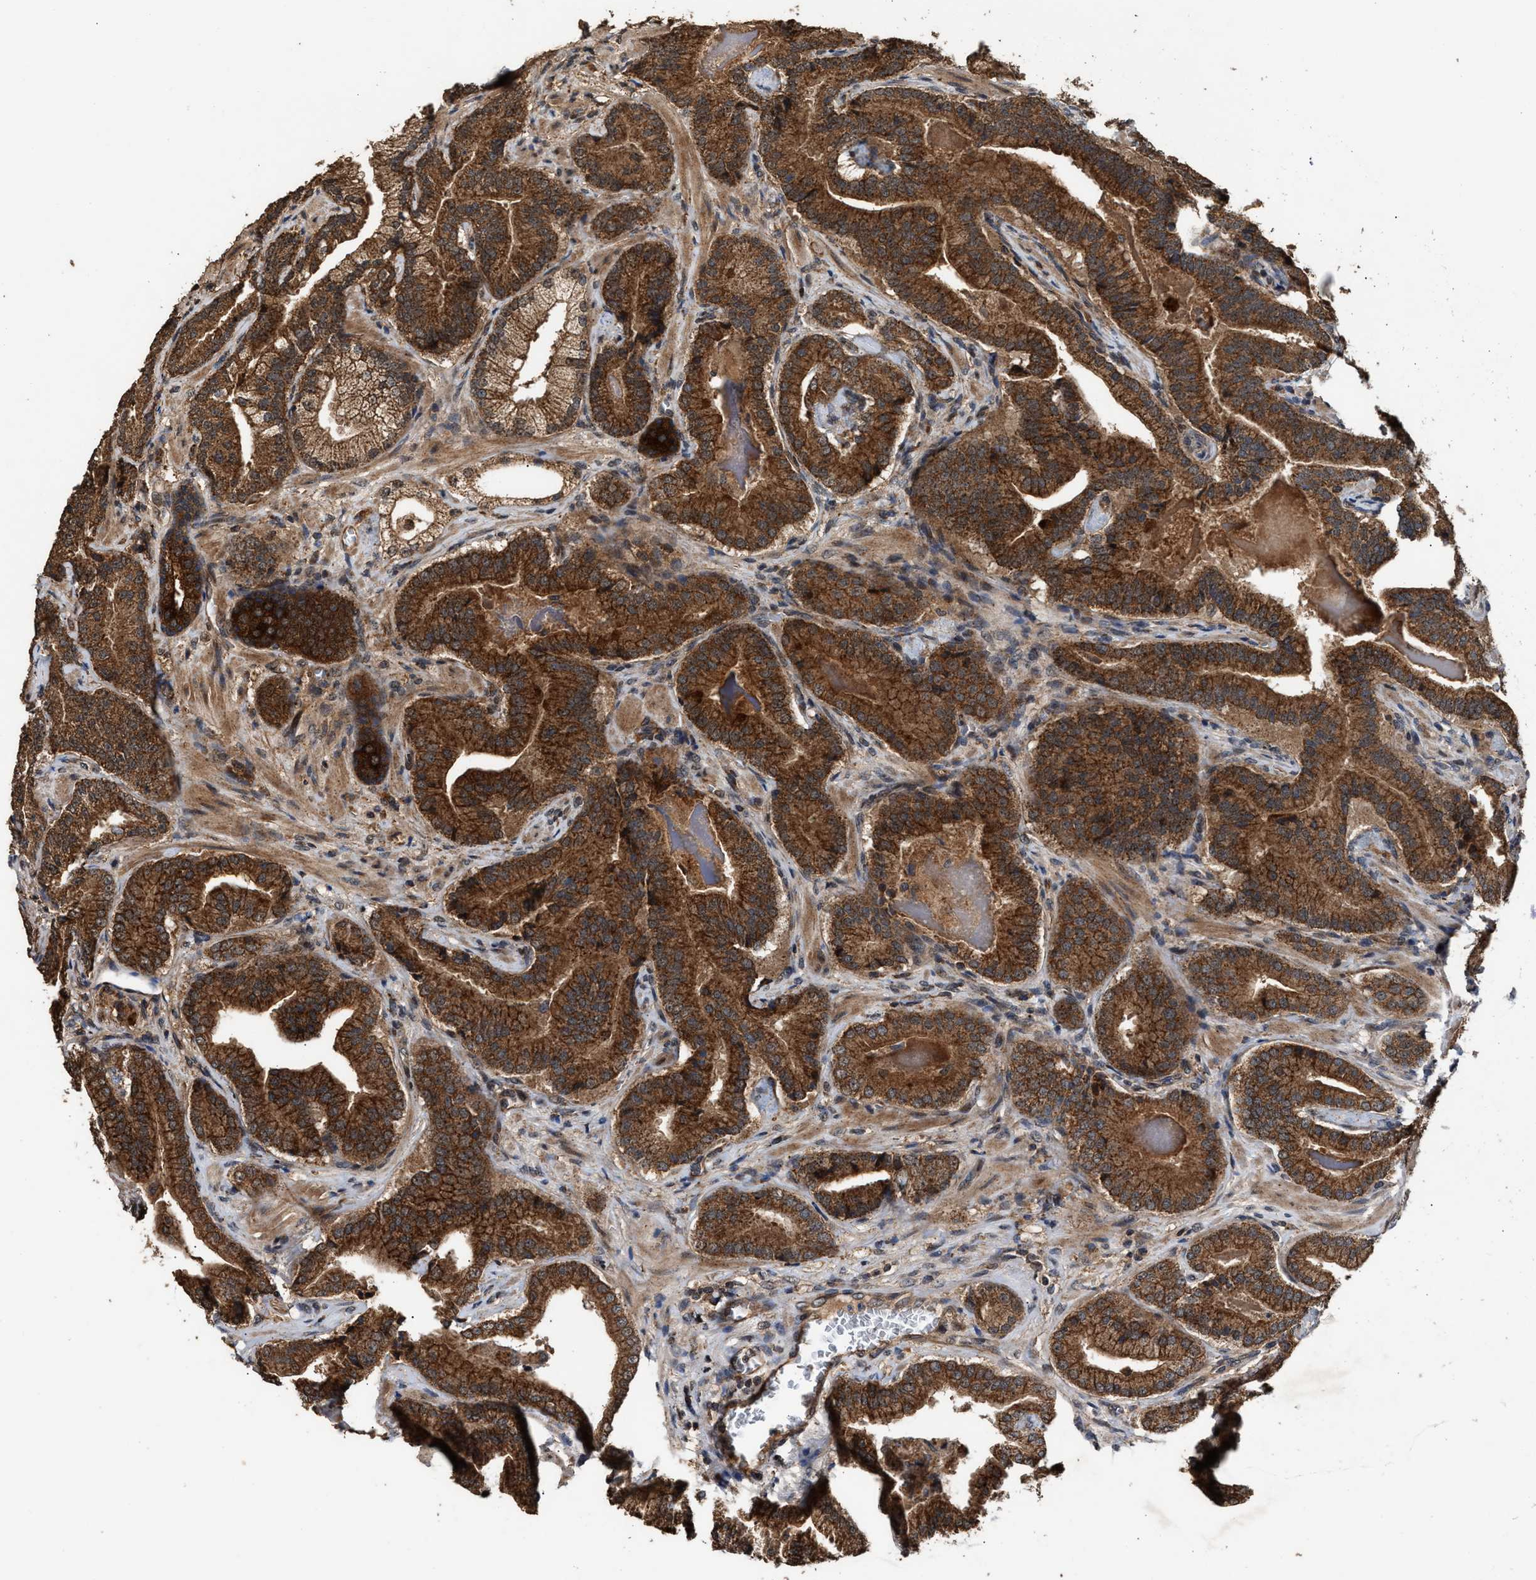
{"staining": {"intensity": "strong", "quantity": ">75%", "location": "cytoplasmic/membranous"}, "tissue": "prostate cancer", "cell_type": "Tumor cells", "image_type": "cancer", "snomed": [{"axis": "morphology", "description": "Adenocarcinoma, Low grade"}, {"axis": "topography", "description": "Prostate"}], "caption": "Prostate adenocarcinoma (low-grade) stained with DAB (3,3'-diaminobenzidine) immunohistochemistry (IHC) displays high levels of strong cytoplasmic/membranous positivity in about >75% of tumor cells.", "gene": "ZNHIT6", "patient": {"sex": "male", "age": 51}}